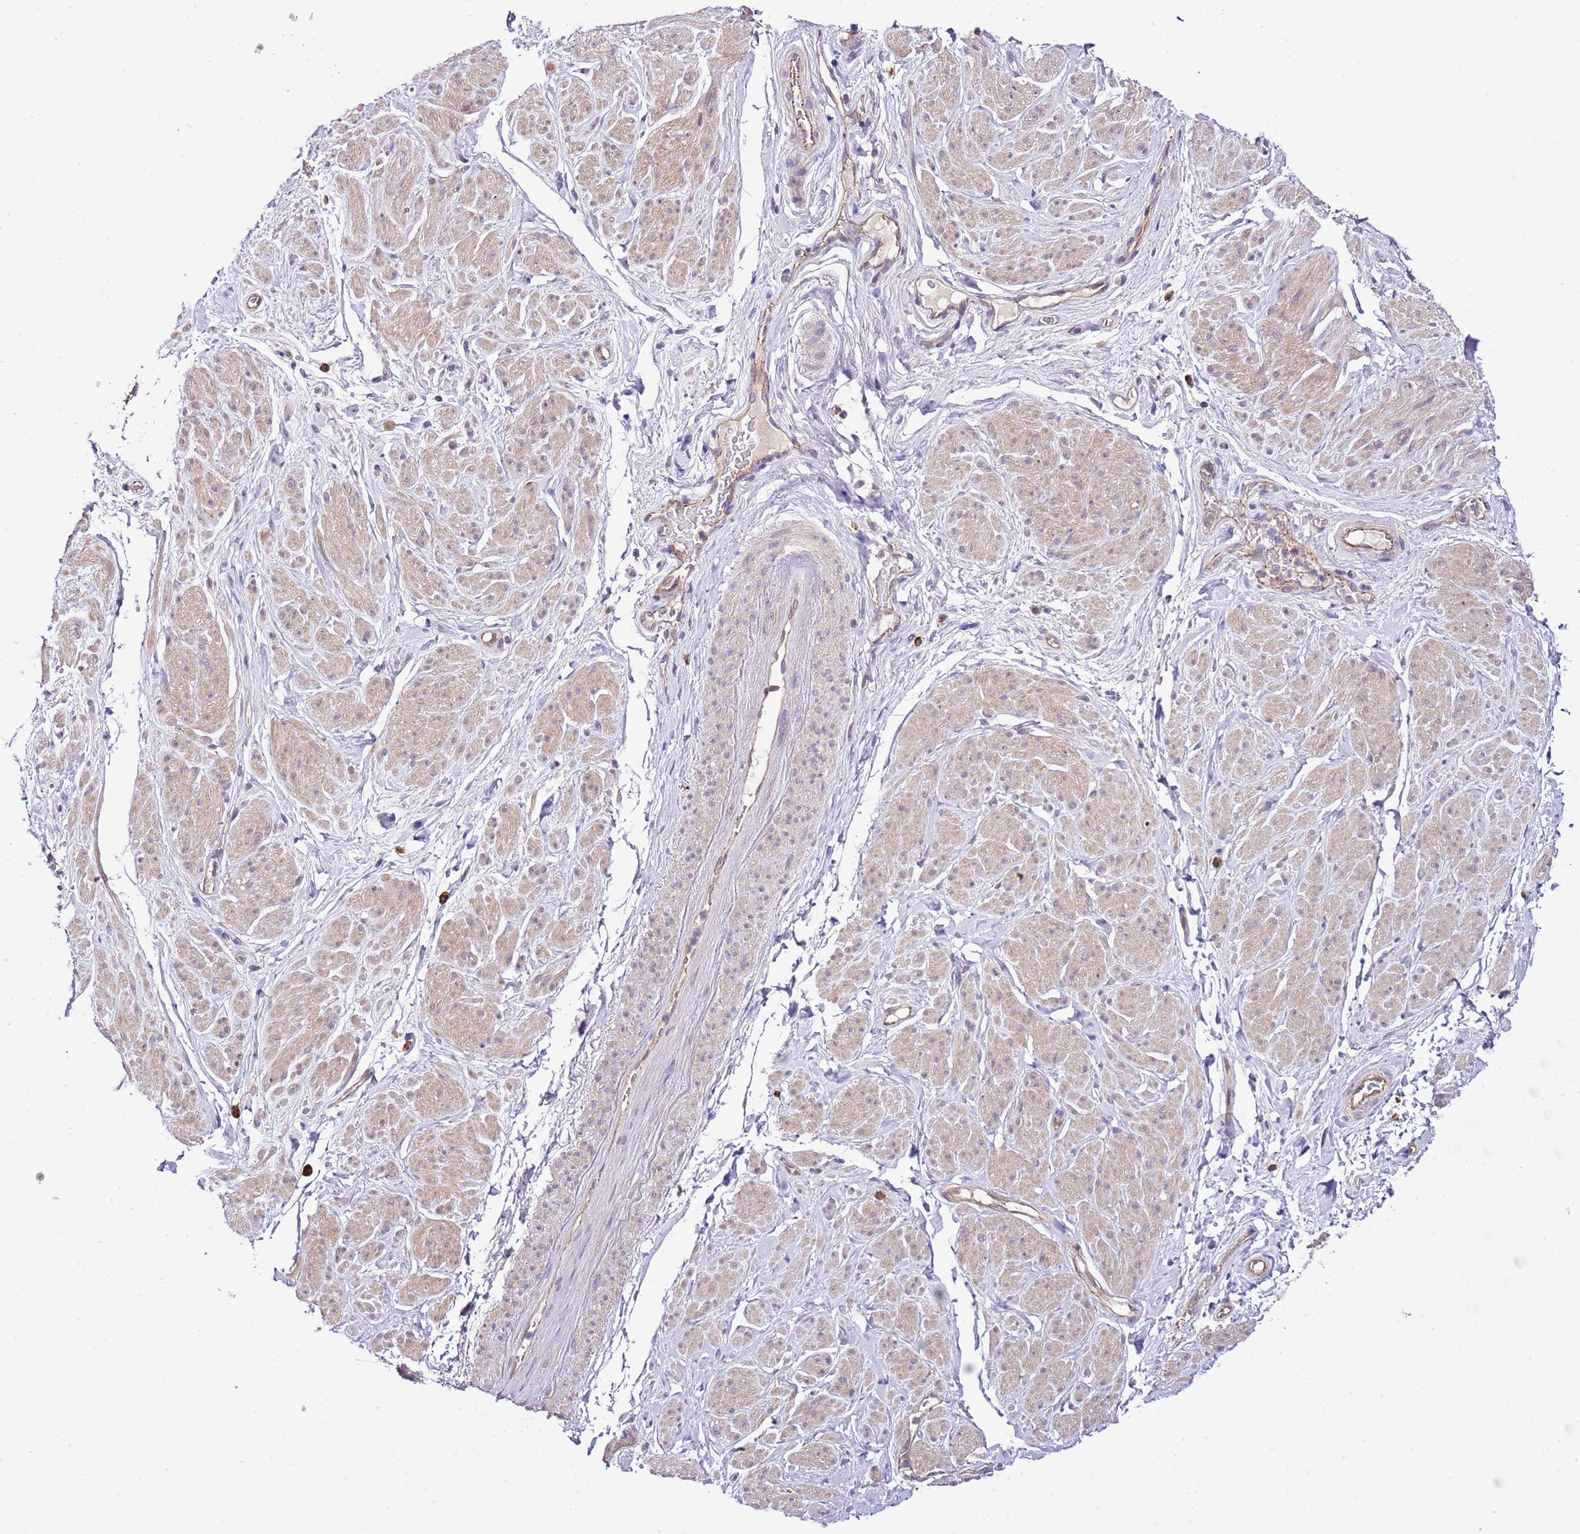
{"staining": {"intensity": "weak", "quantity": "25%-75%", "location": "cytoplasmic/membranous"}, "tissue": "smooth muscle", "cell_type": "Smooth muscle cells", "image_type": "normal", "snomed": [{"axis": "morphology", "description": "Normal tissue, NOS"}, {"axis": "topography", "description": "Smooth muscle"}, {"axis": "topography", "description": "Peripheral nerve tissue"}], "caption": "The immunohistochemical stain labels weak cytoplasmic/membranous staining in smooth muscle cells of benign smooth muscle. (DAB = brown stain, brightfield microscopy at high magnification).", "gene": "DONSON", "patient": {"sex": "male", "age": 69}}